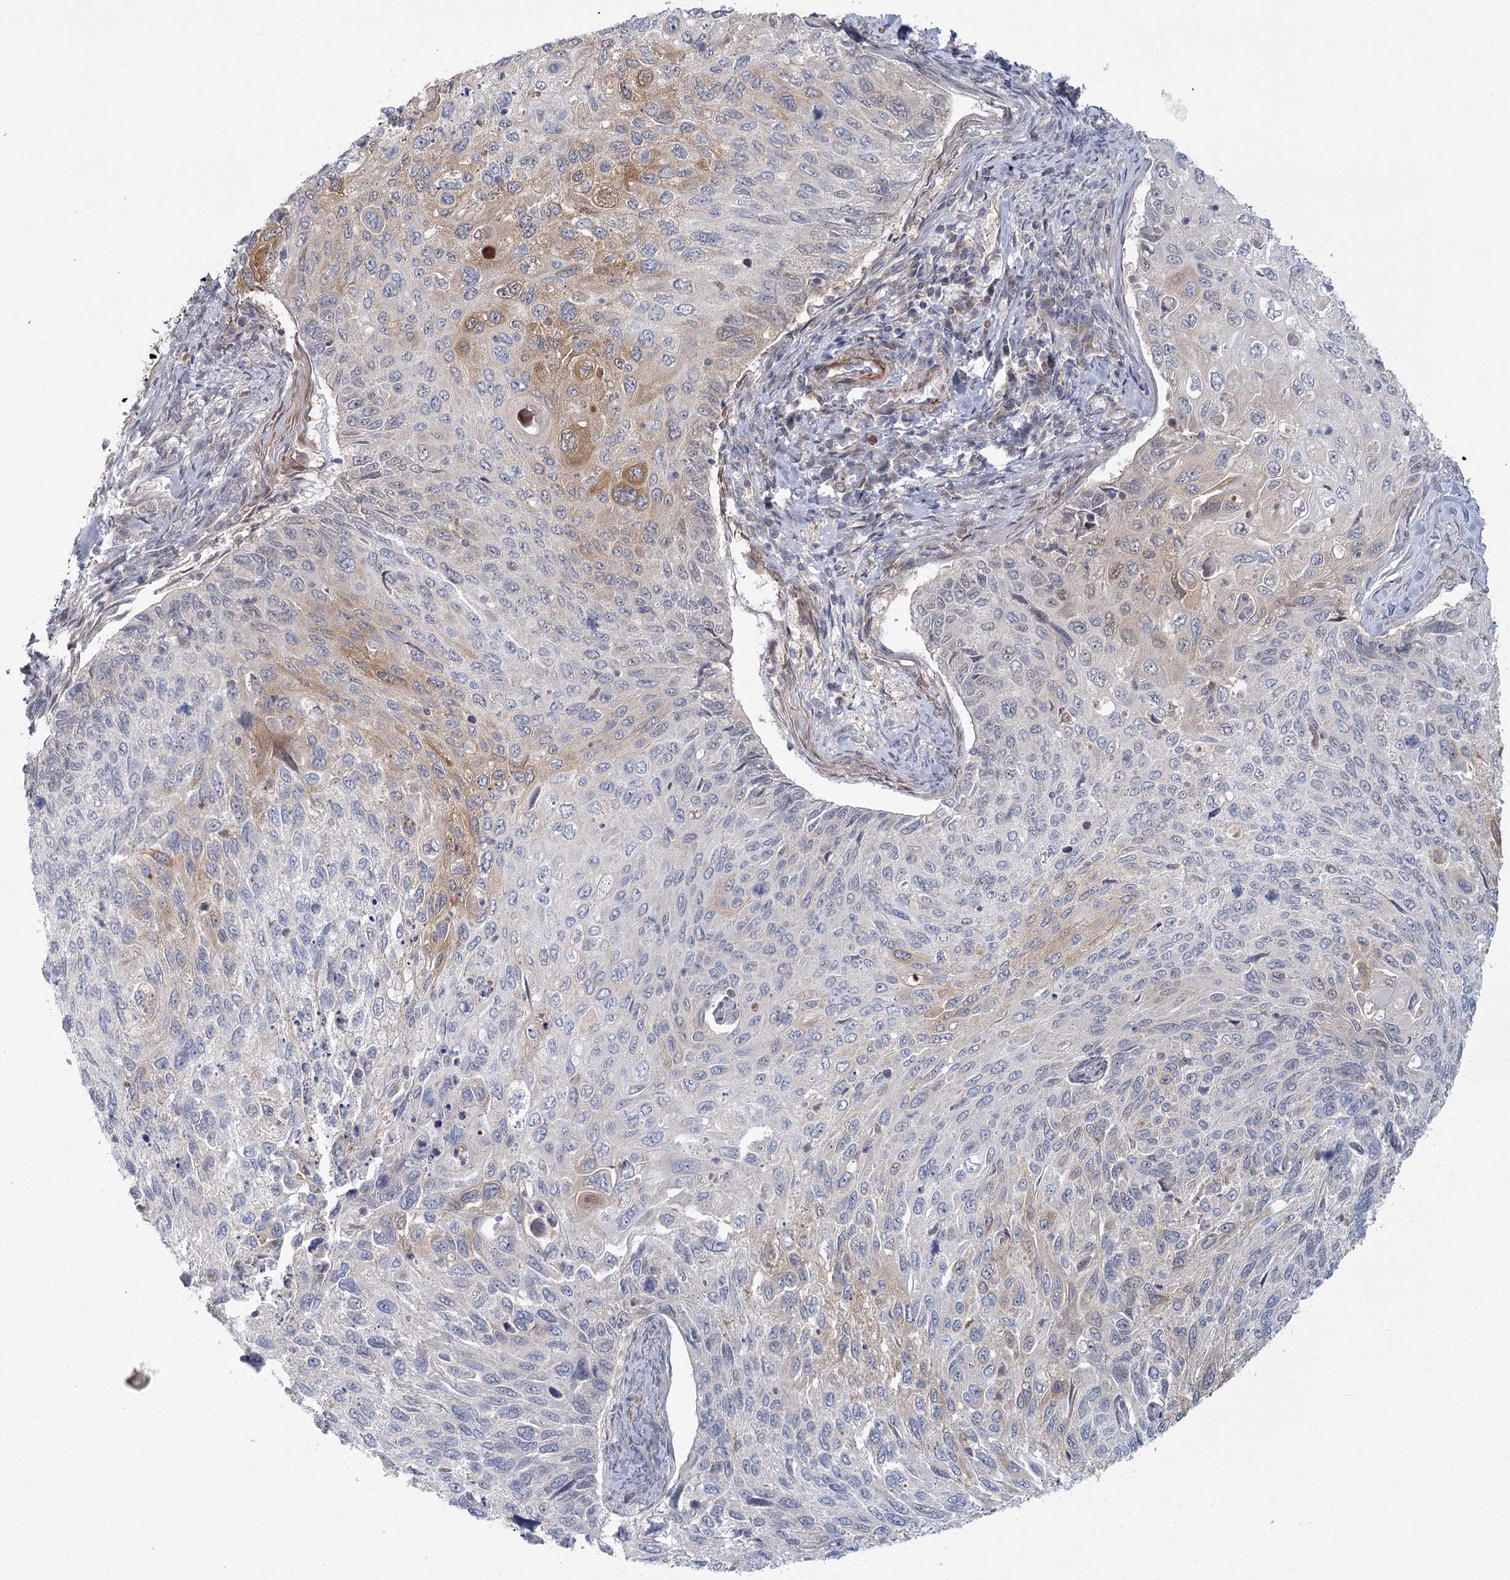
{"staining": {"intensity": "moderate", "quantity": "<25%", "location": "cytoplasmic/membranous"}, "tissue": "cervical cancer", "cell_type": "Tumor cells", "image_type": "cancer", "snomed": [{"axis": "morphology", "description": "Squamous cell carcinoma, NOS"}, {"axis": "topography", "description": "Cervix"}], "caption": "Immunohistochemical staining of squamous cell carcinoma (cervical) reveals moderate cytoplasmic/membranous protein expression in approximately <25% of tumor cells. (DAB (3,3'-diaminobenzidine) IHC with brightfield microscopy, high magnification).", "gene": "USP11", "patient": {"sex": "female", "age": 70}}